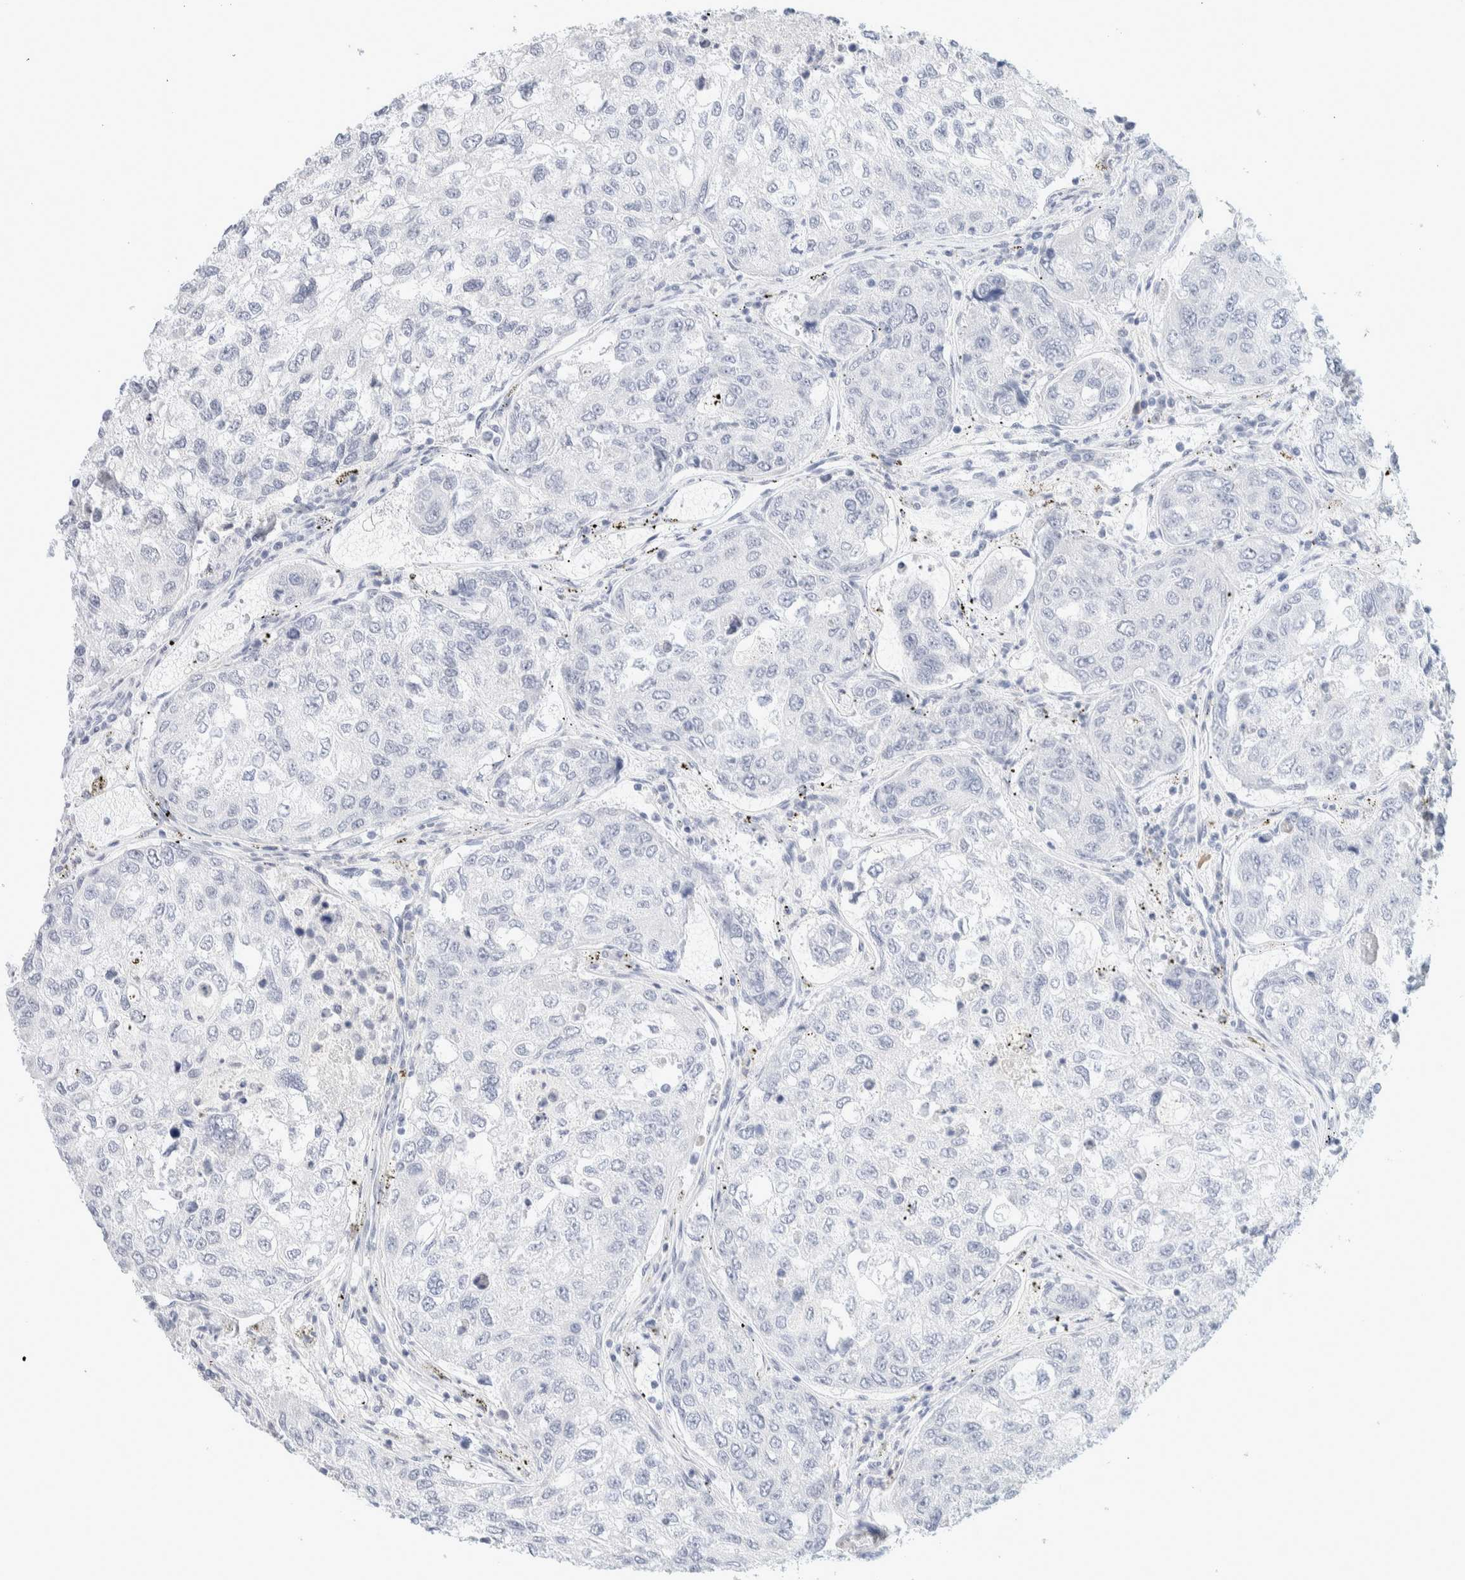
{"staining": {"intensity": "negative", "quantity": "none", "location": "none"}, "tissue": "urothelial cancer", "cell_type": "Tumor cells", "image_type": "cancer", "snomed": [{"axis": "morphology", "description": "Urothelial carcinoma, High grade"}, {"axis": "topography", "description": "Lymph node"}, {"axis": "topography", "description": "Urinary bladder"}], "caption": "Immunohistochemical staining of urothelial cancer demonstrates no significant expression in tumor cells. Brightfield microscopy of immunohistochemistry (IHC) stained with DAB (3,3'-diaminobenzidine) (brown) and hematoxylin (blue), captured at high magnification.", "gene": "ATCAY", "patient": {"sex": "male", "age": 51}}